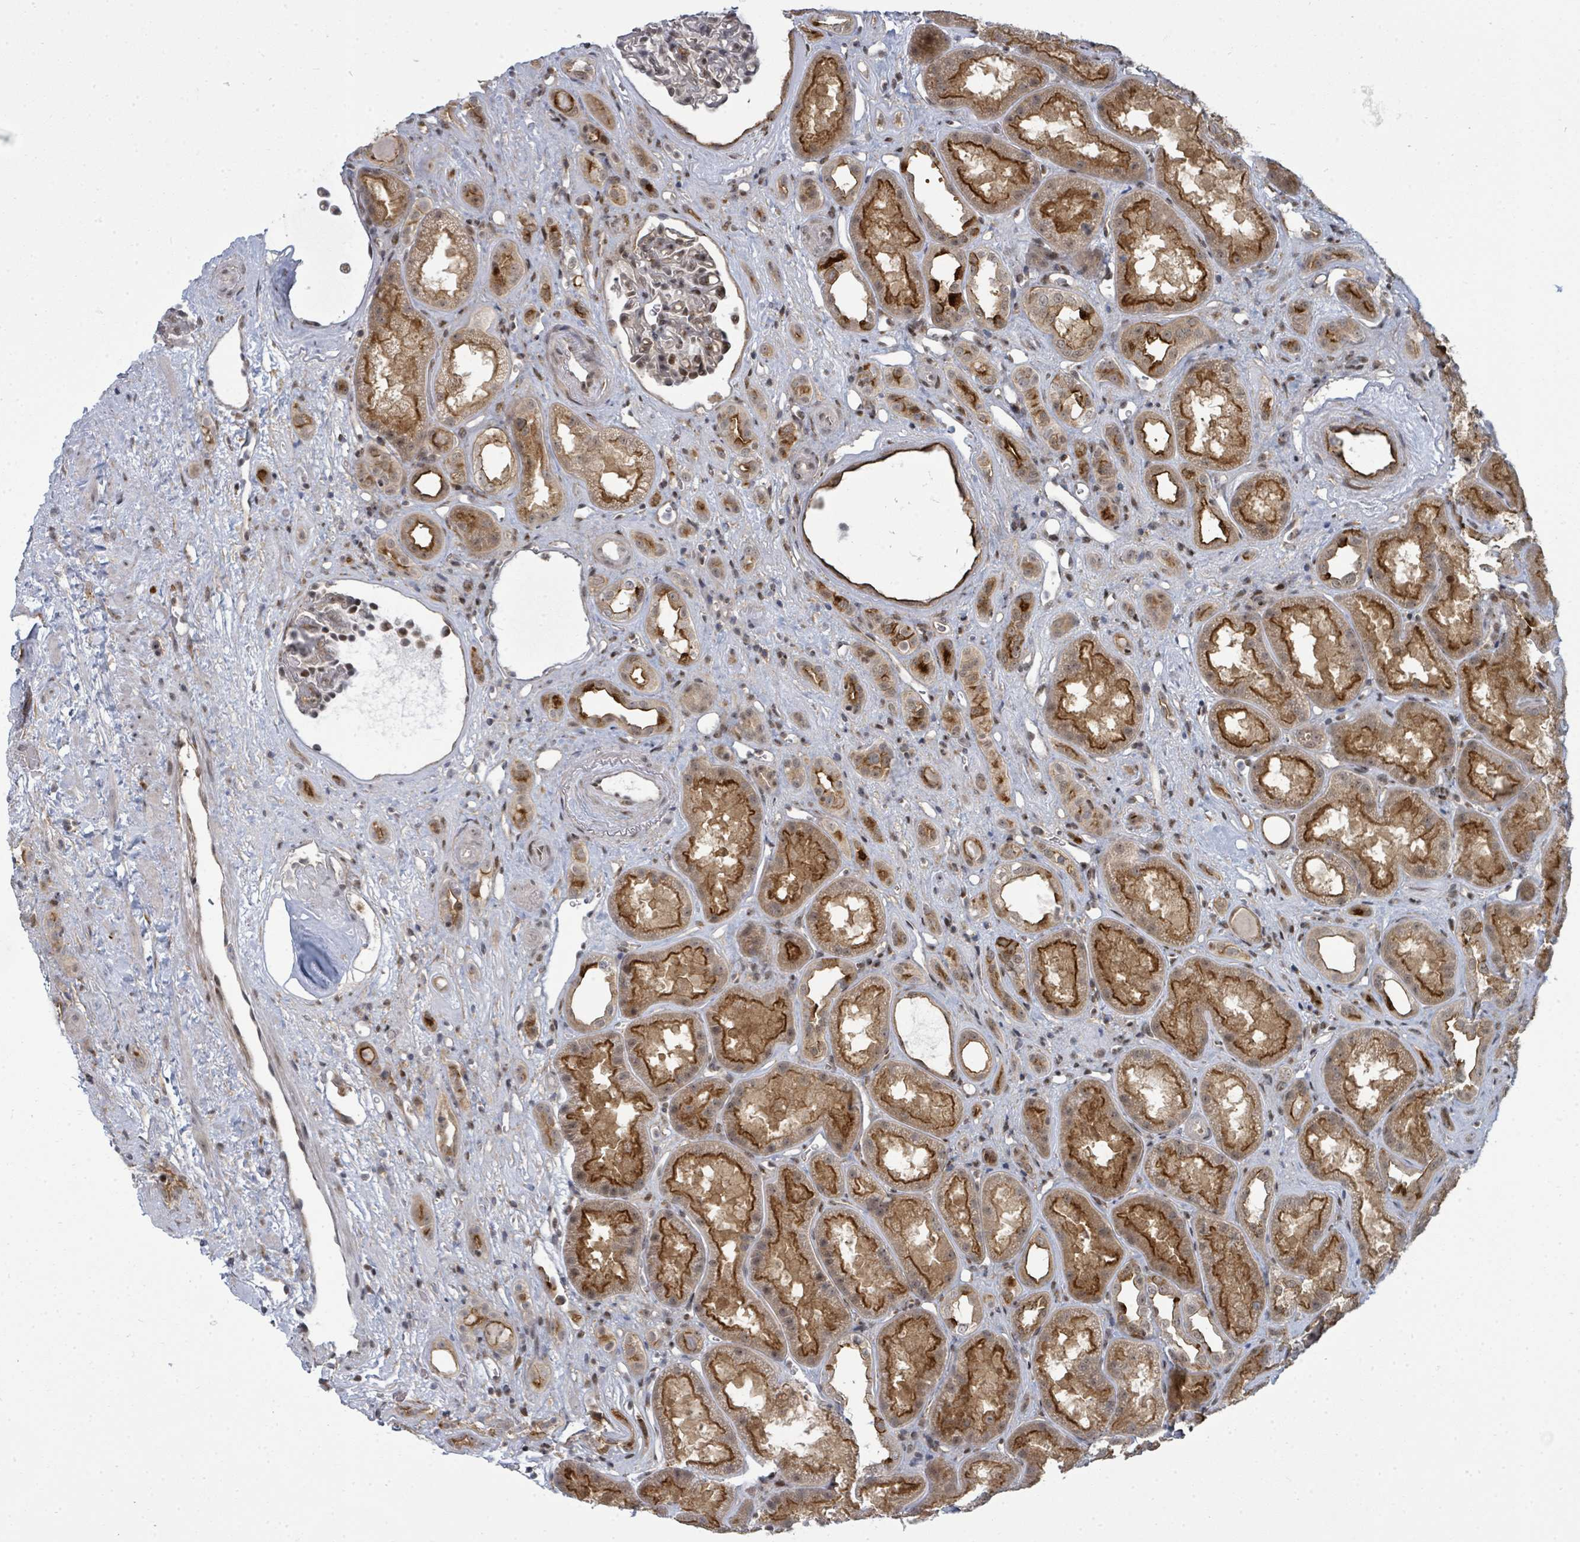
{"staining": {"intensity": "weak", "quantity": "25%-75%", "location": "cytoplasmic/membranous"}, "tissue": "kidney", "cell_type": "Cells in glomeruli", "image_type": "normal", "snomed": [{"axis": "morphology", "description": "Normal tissue, NOS"}, {"axis": "topography", "description": "Kidney"}], "caption": "Protein staining of unremarkable kidney reveals weak cytoplasmic/membranous positivity in approximately 25%-75% of cells in glomeruli. Using DAB (3,3'-diaminobenzidine) (brown) and hematoxylin (blue) stains, captured at high magnification using brightfield microscopy.", "gene": "PSMG2", "patient": {"sex": "male", "age": 61}}